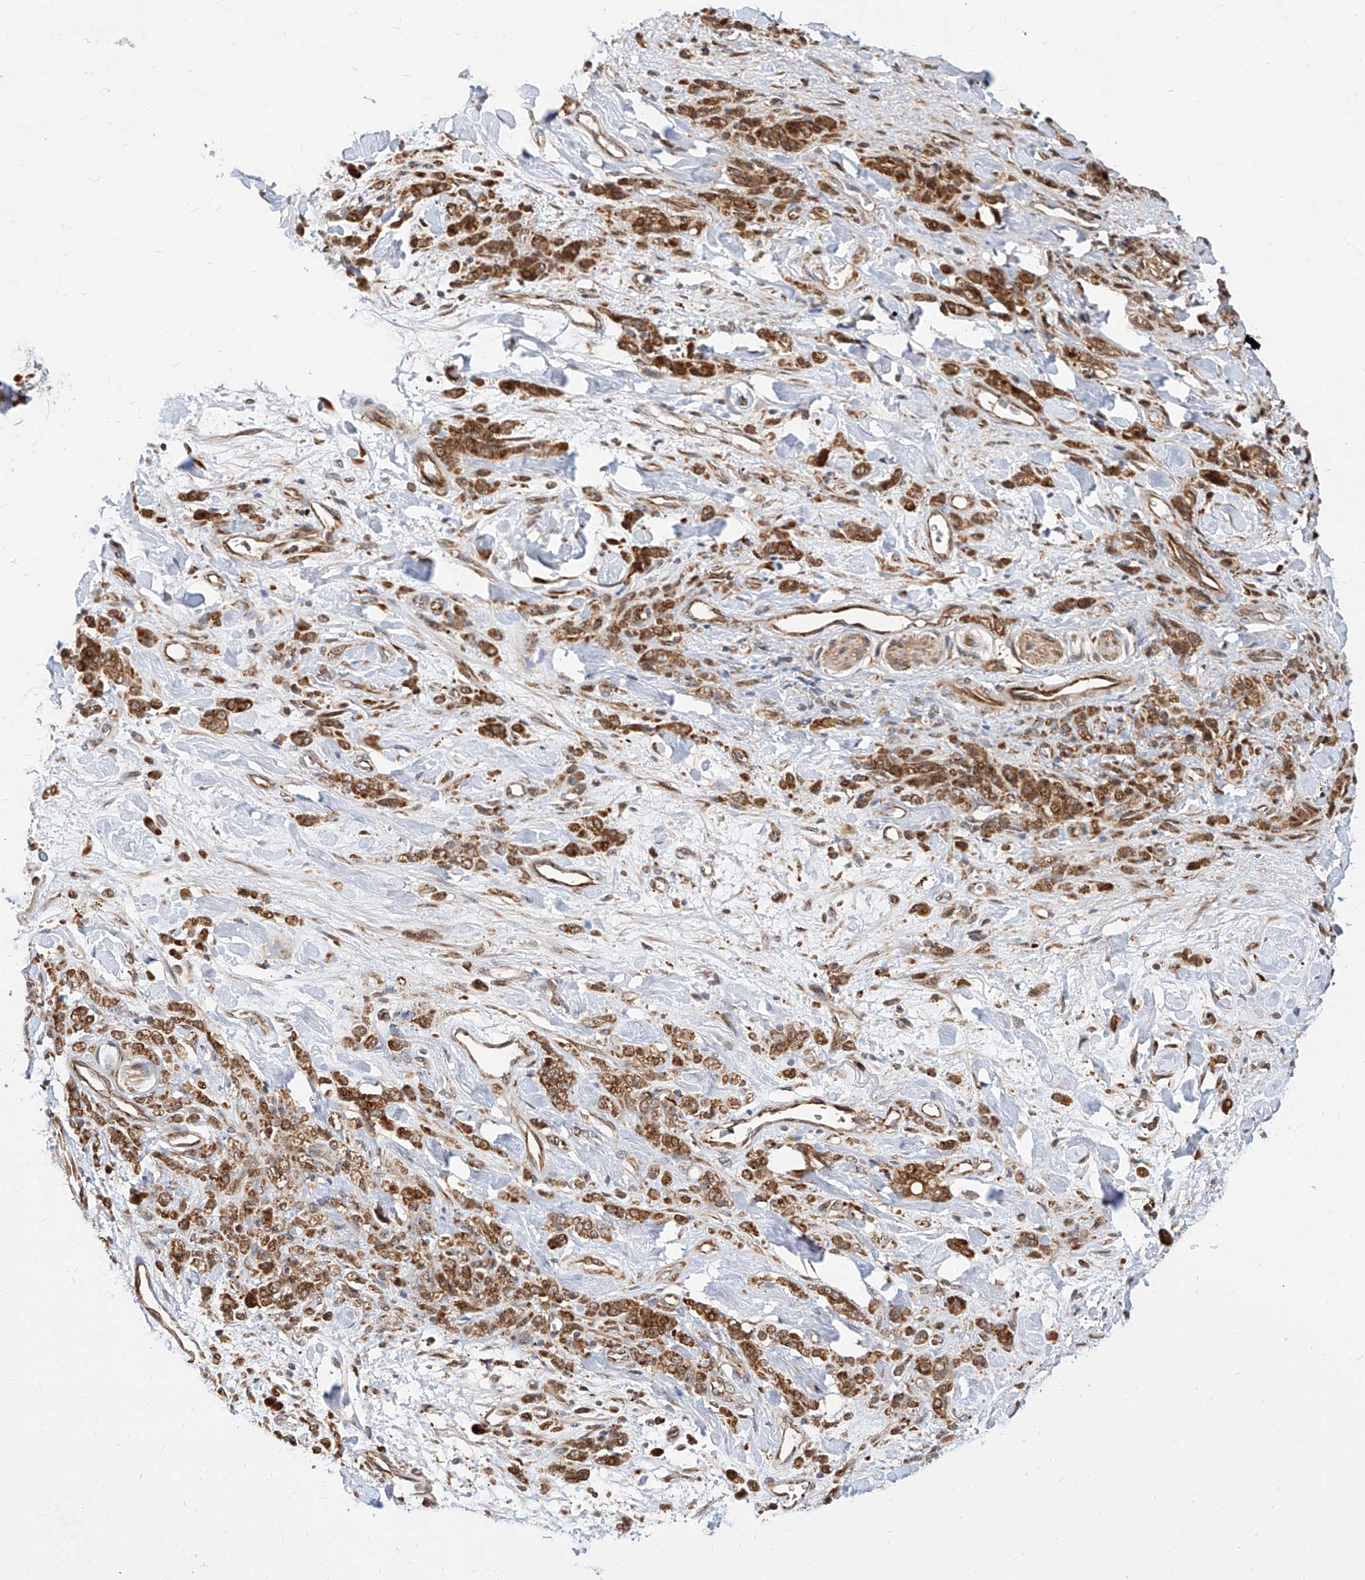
{"staining": {"intensity": "moderate", "quantity": ">75%", "location": "cytoplasmic/membranous"}, "tissue": "stomach cancer", "cell_type": "Tumor cells", "image_type": "cancer", "snomed": [{"axis": "morphology", "description": "Normal tissue, NOS"}, {"axis": "morphology", "description": "Adenocarcinoma, NOS"}, {"axis": "topography", "description": "Stomach"}], "caption": "Protein positivity by immunohistochemistry demonstrates moderate cytoplasmic/membranous expression in about >75% of tumor cells in adenocarcinoma (stomach).", "gene": "DIRAS3", "patient": {"sex": "male", "age": 82}}